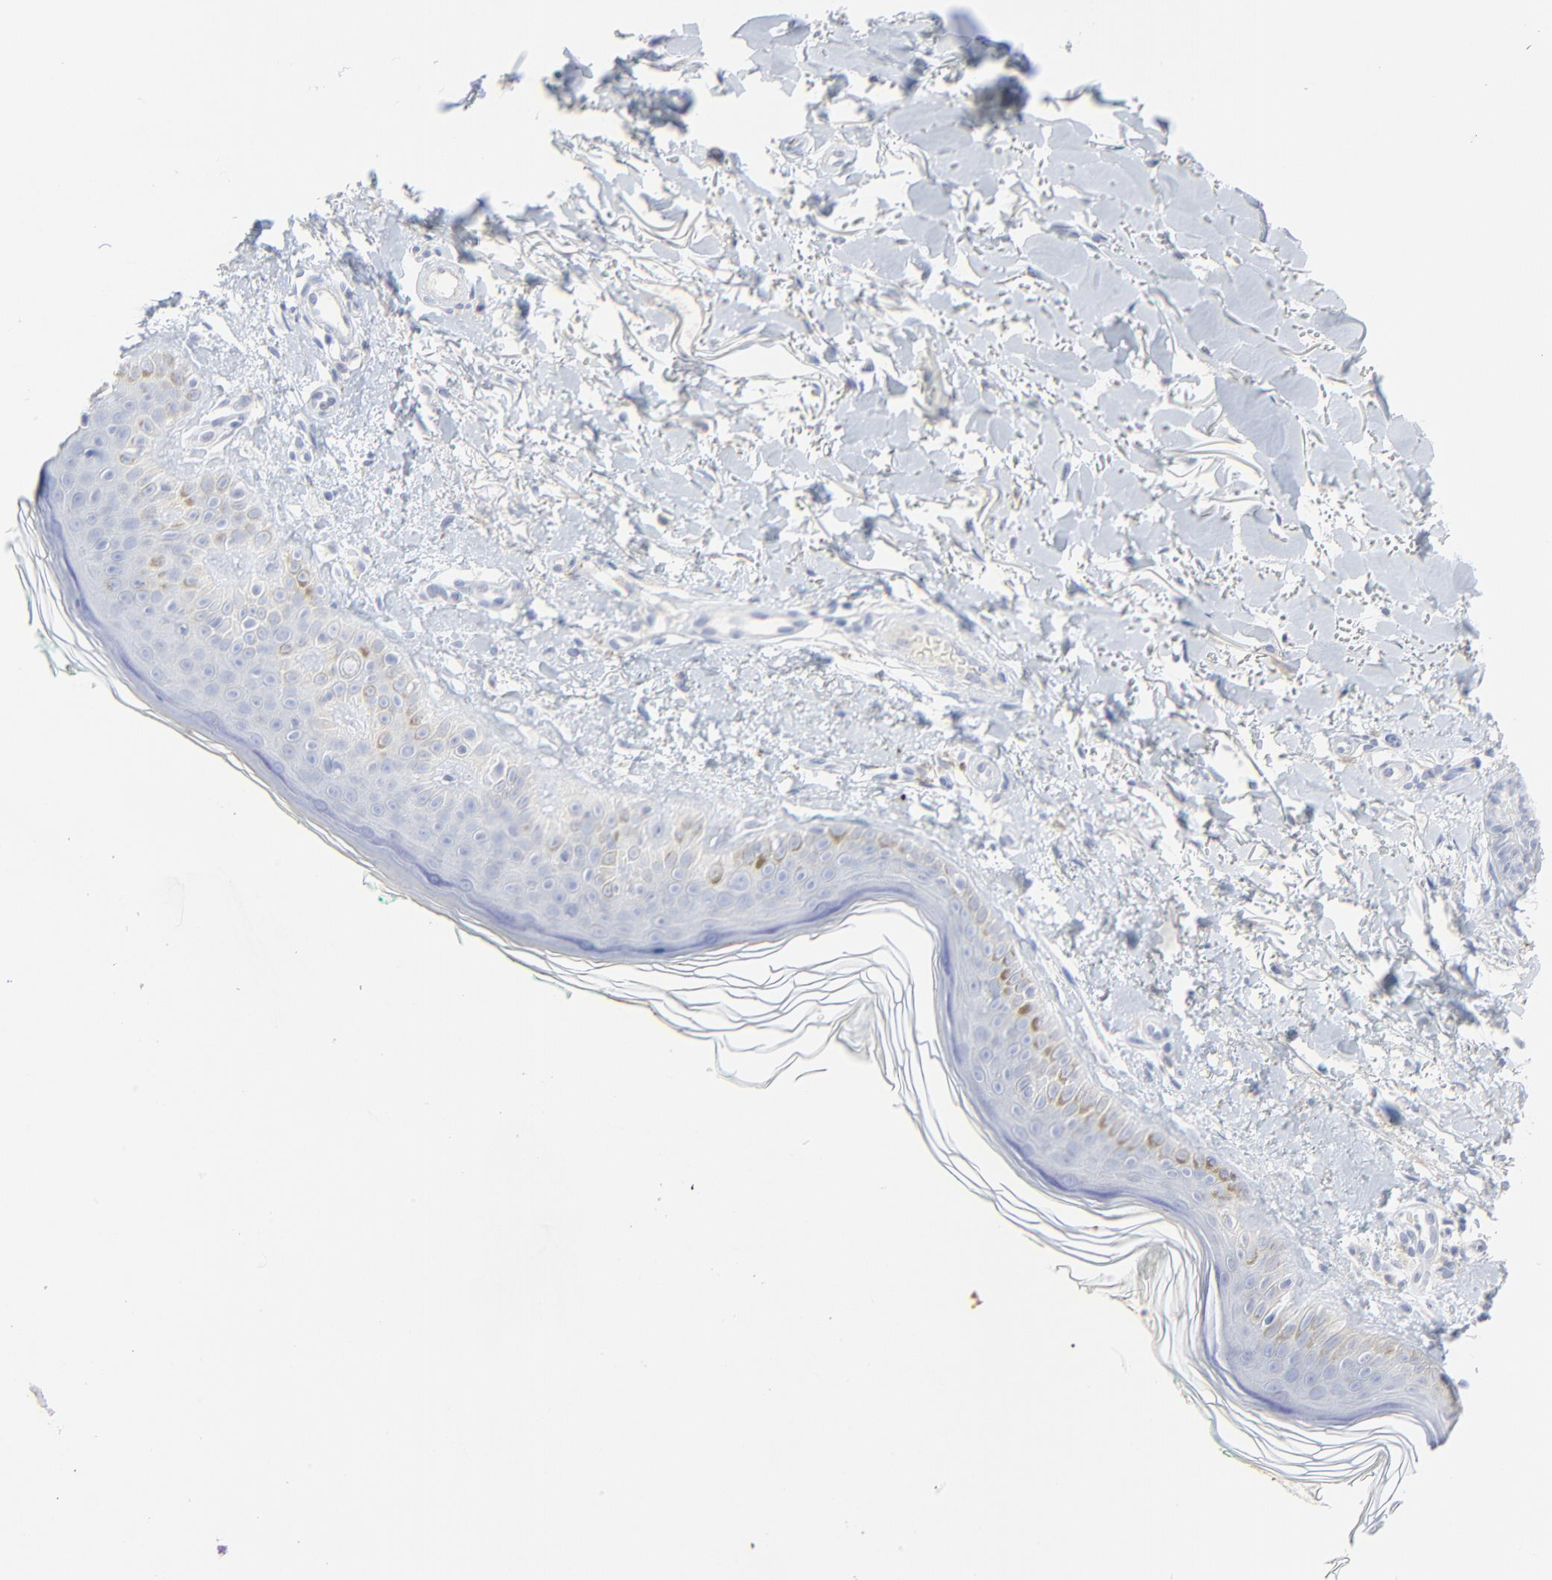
{"staining": {"intensity": "negative", "quantity": "none", "location": "none"}, "tissue": "skin", "cell_type": "Fibroblasts", "image_type": "normal", "snomed": [{"axis": "morphology", "description": "Normal tissue, NOS"}, {"axis": "topography", "description": "Skin"}], "caption": "IHC histopathology image of benign human skin stained for a protein (brown), which shows no staining in fibroblasts. (DAB immunohistochemistry (IHC), high magnification).", "gene": "LCN2", "patient": {"sex": "male", "age": 71}}